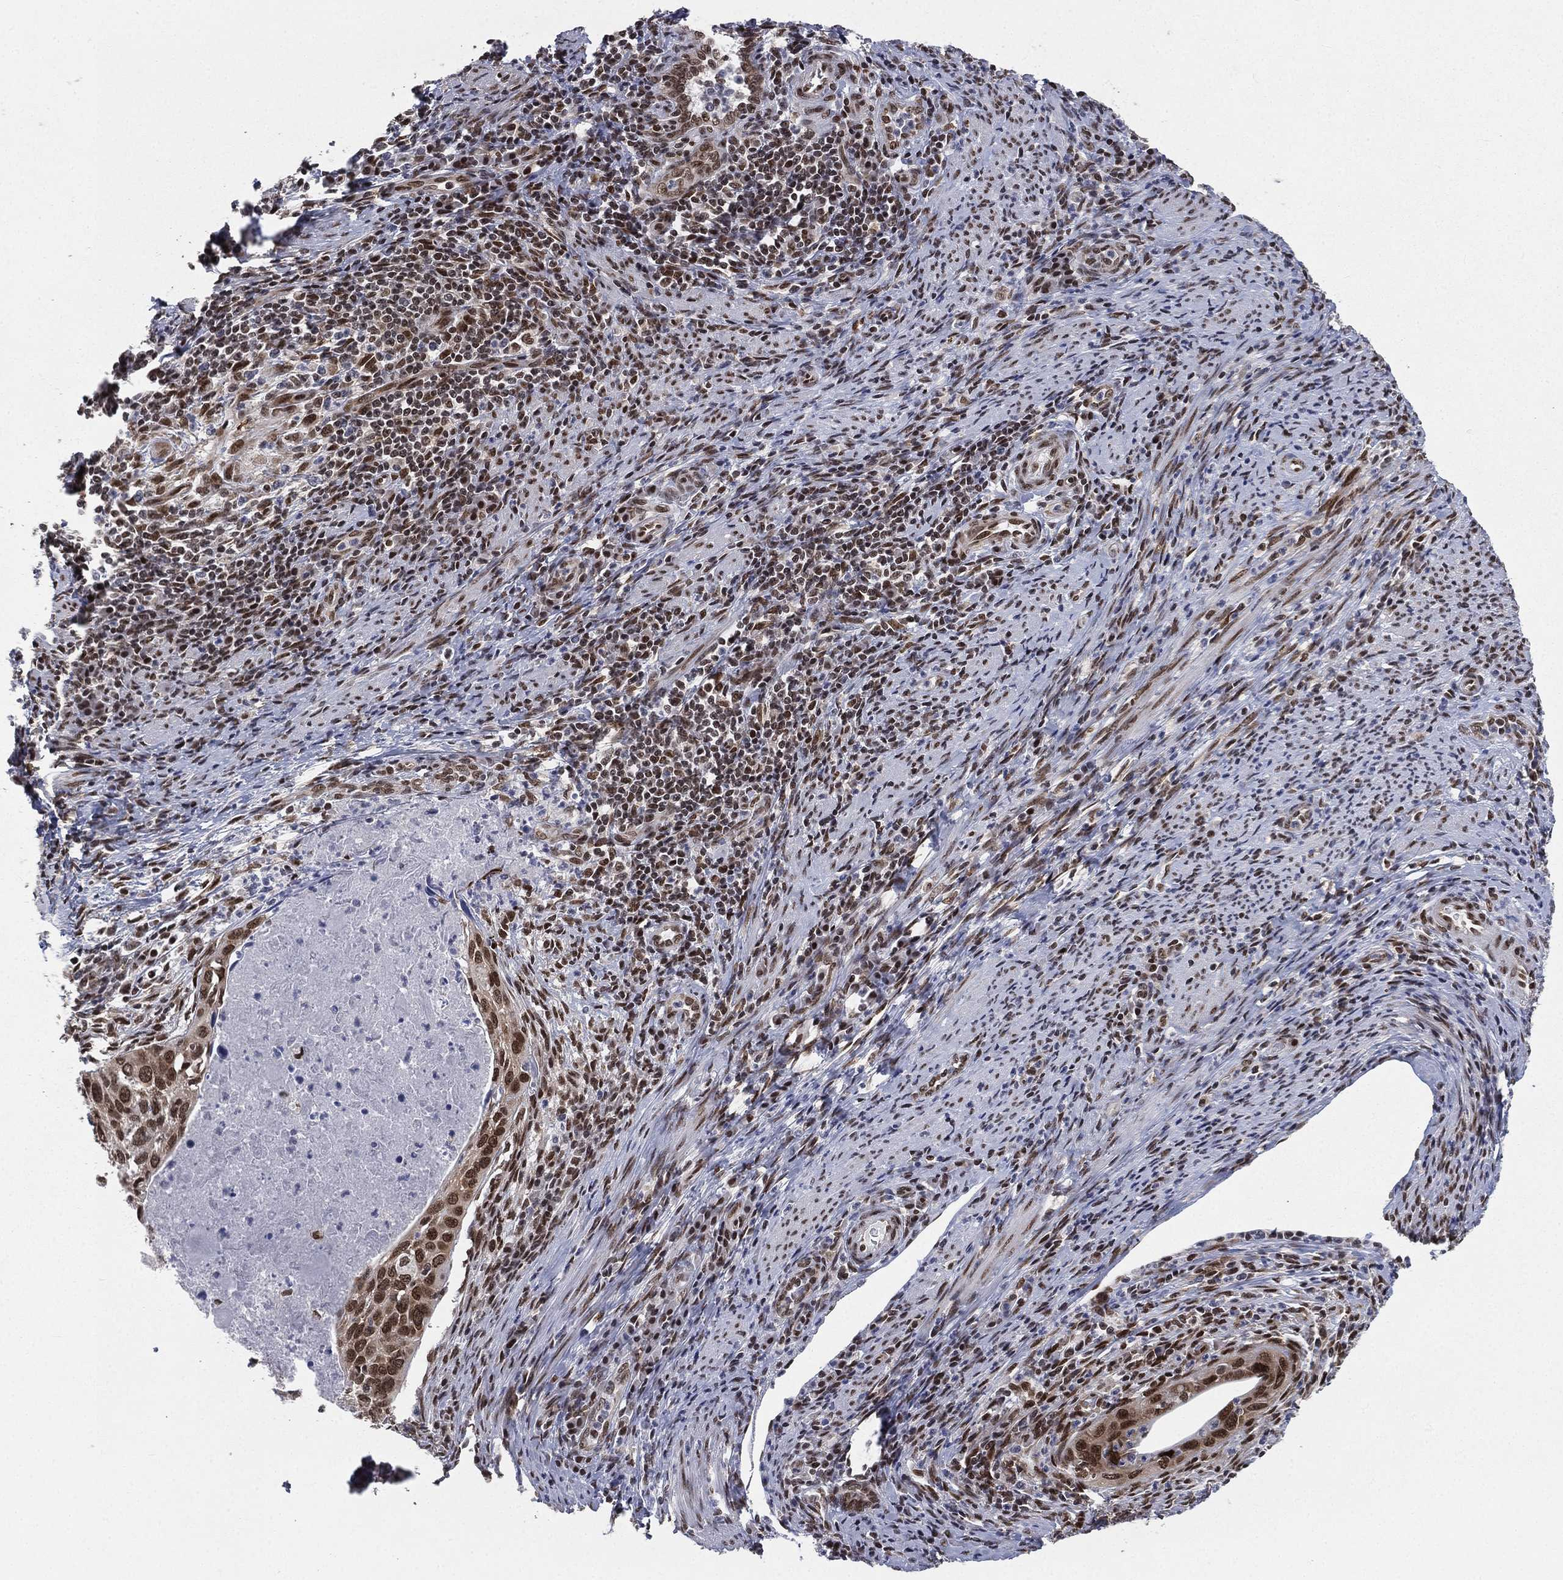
{"staining": {"intensity": "strong", "quantity": ">75%", "location": "nuclear"}, "tissue": "cervical cancer", "cell_type": "Tumor cells", "image_type": "cancer", "snomed": [{"axis": "morphology", "description": "Squamous cell carcinoma, NOS"}, {"axis": "topography", "description": "Cervix"}], "caption": "This histopathology image exhibits IHC staining of squamous cell carcinoma (cervical), with high strong nuclear staining in about >75% of tumor cells.", "gene": "FUBP3", "patient": {"sex": "female", "age": 26}}